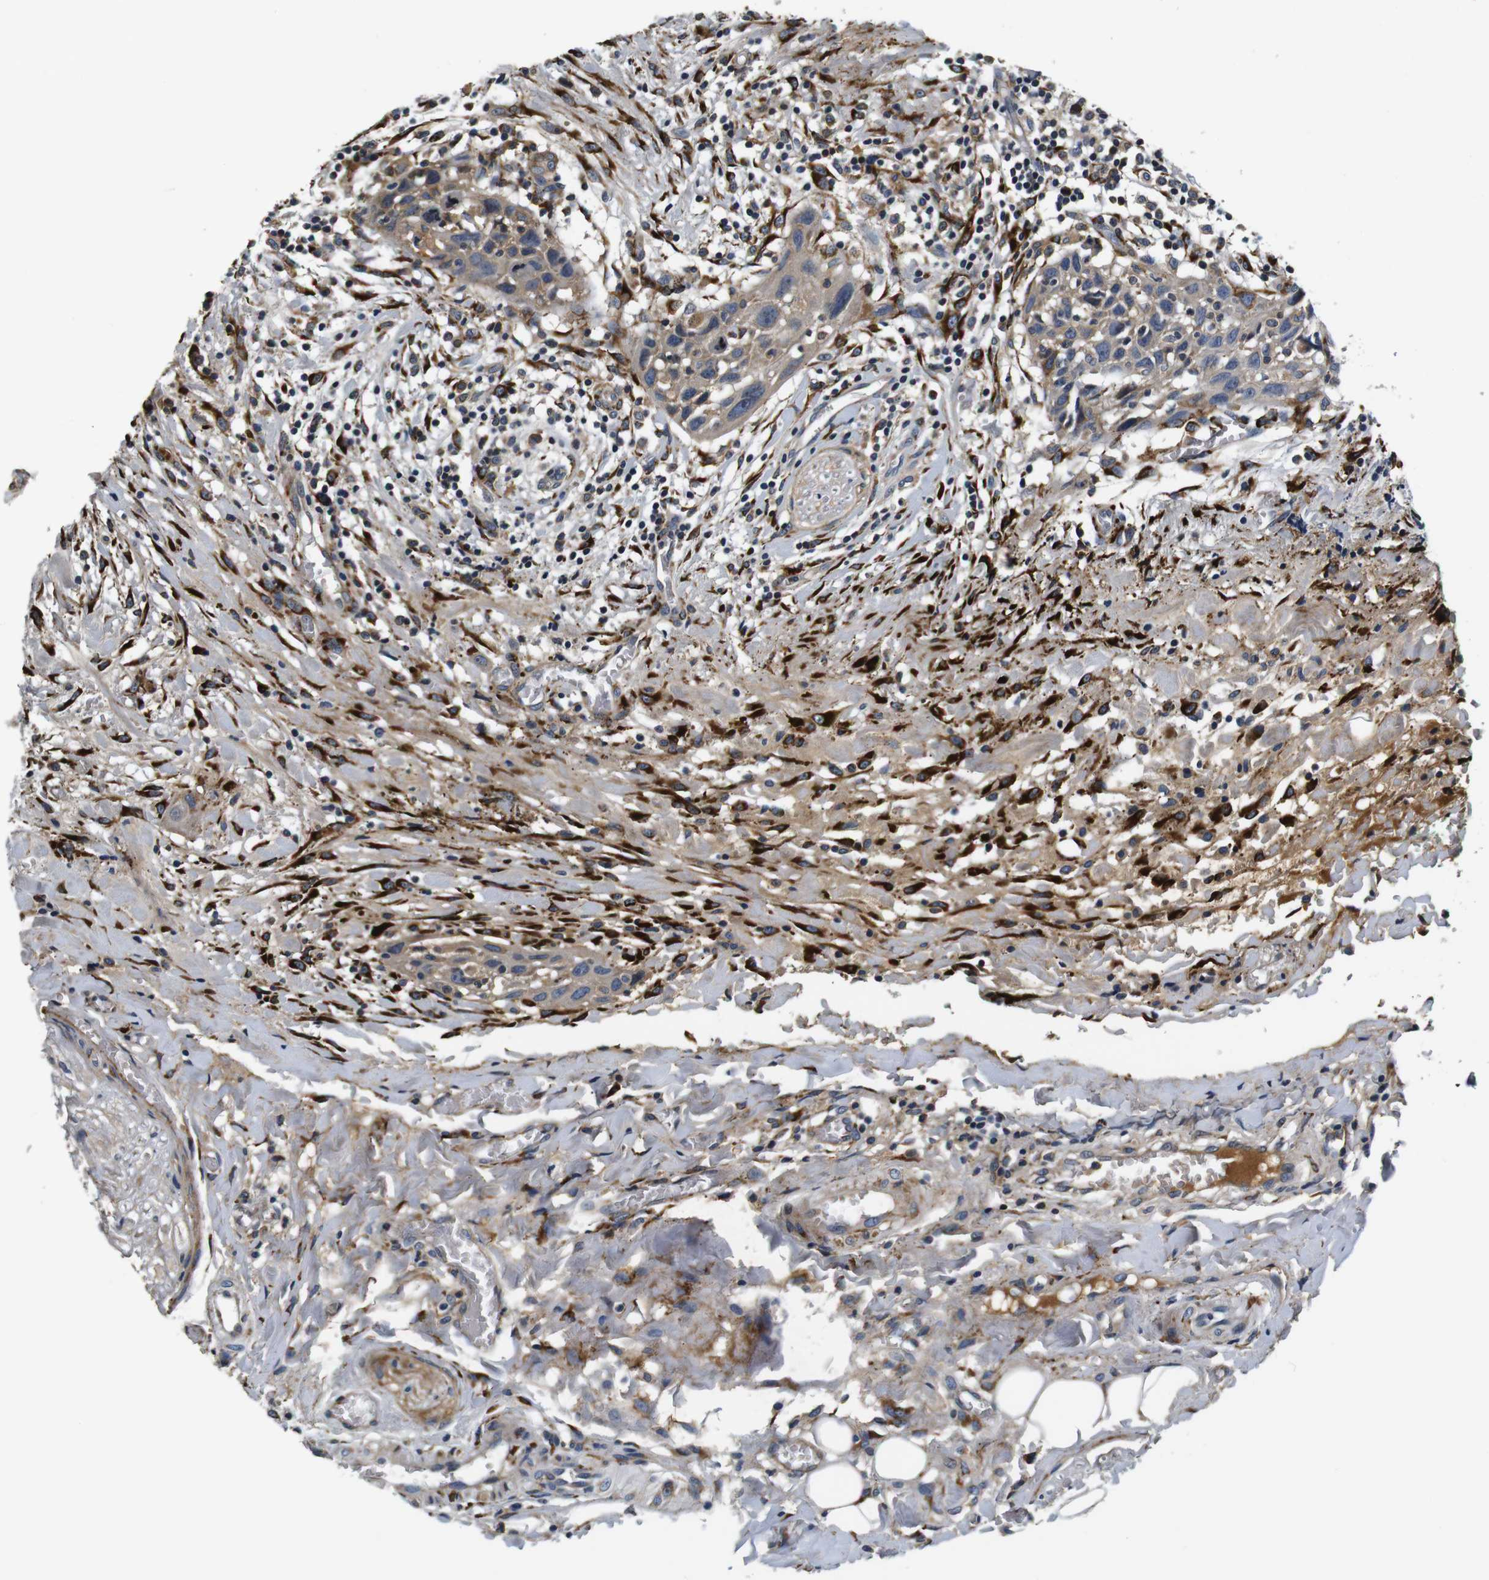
{"staining": {"intensity": "moderate", "quantity": "25%-75%", "location": "cytoplasmic/membranous"}, "tissue": "head and neck cancer", "cell_type": "Tumor cells", "image_type": "cancer", "snomed": [{"axis": "morphology", "description": "Normal tissue, NOS"}, {"axis": "morphology", "description": "Squamous cell carcinoma, NOS"}, {"axis": "topography", "description": "Oral tissue"}, {"axis": "topography", "description": "Head-Neck"}], "caption": "Immunohistochemistry image of neoplastic tissue: head and neck cancer stained using immunohistochemistry demonstrates medium levels of moderate protein expression localized specifically in the cytoplasmic/membranous of tumor cells, appearing as a cytoplasmic/membranous brown color.", "gene": "COL1A1", "patient": {"sex": "female", "age": 50}}